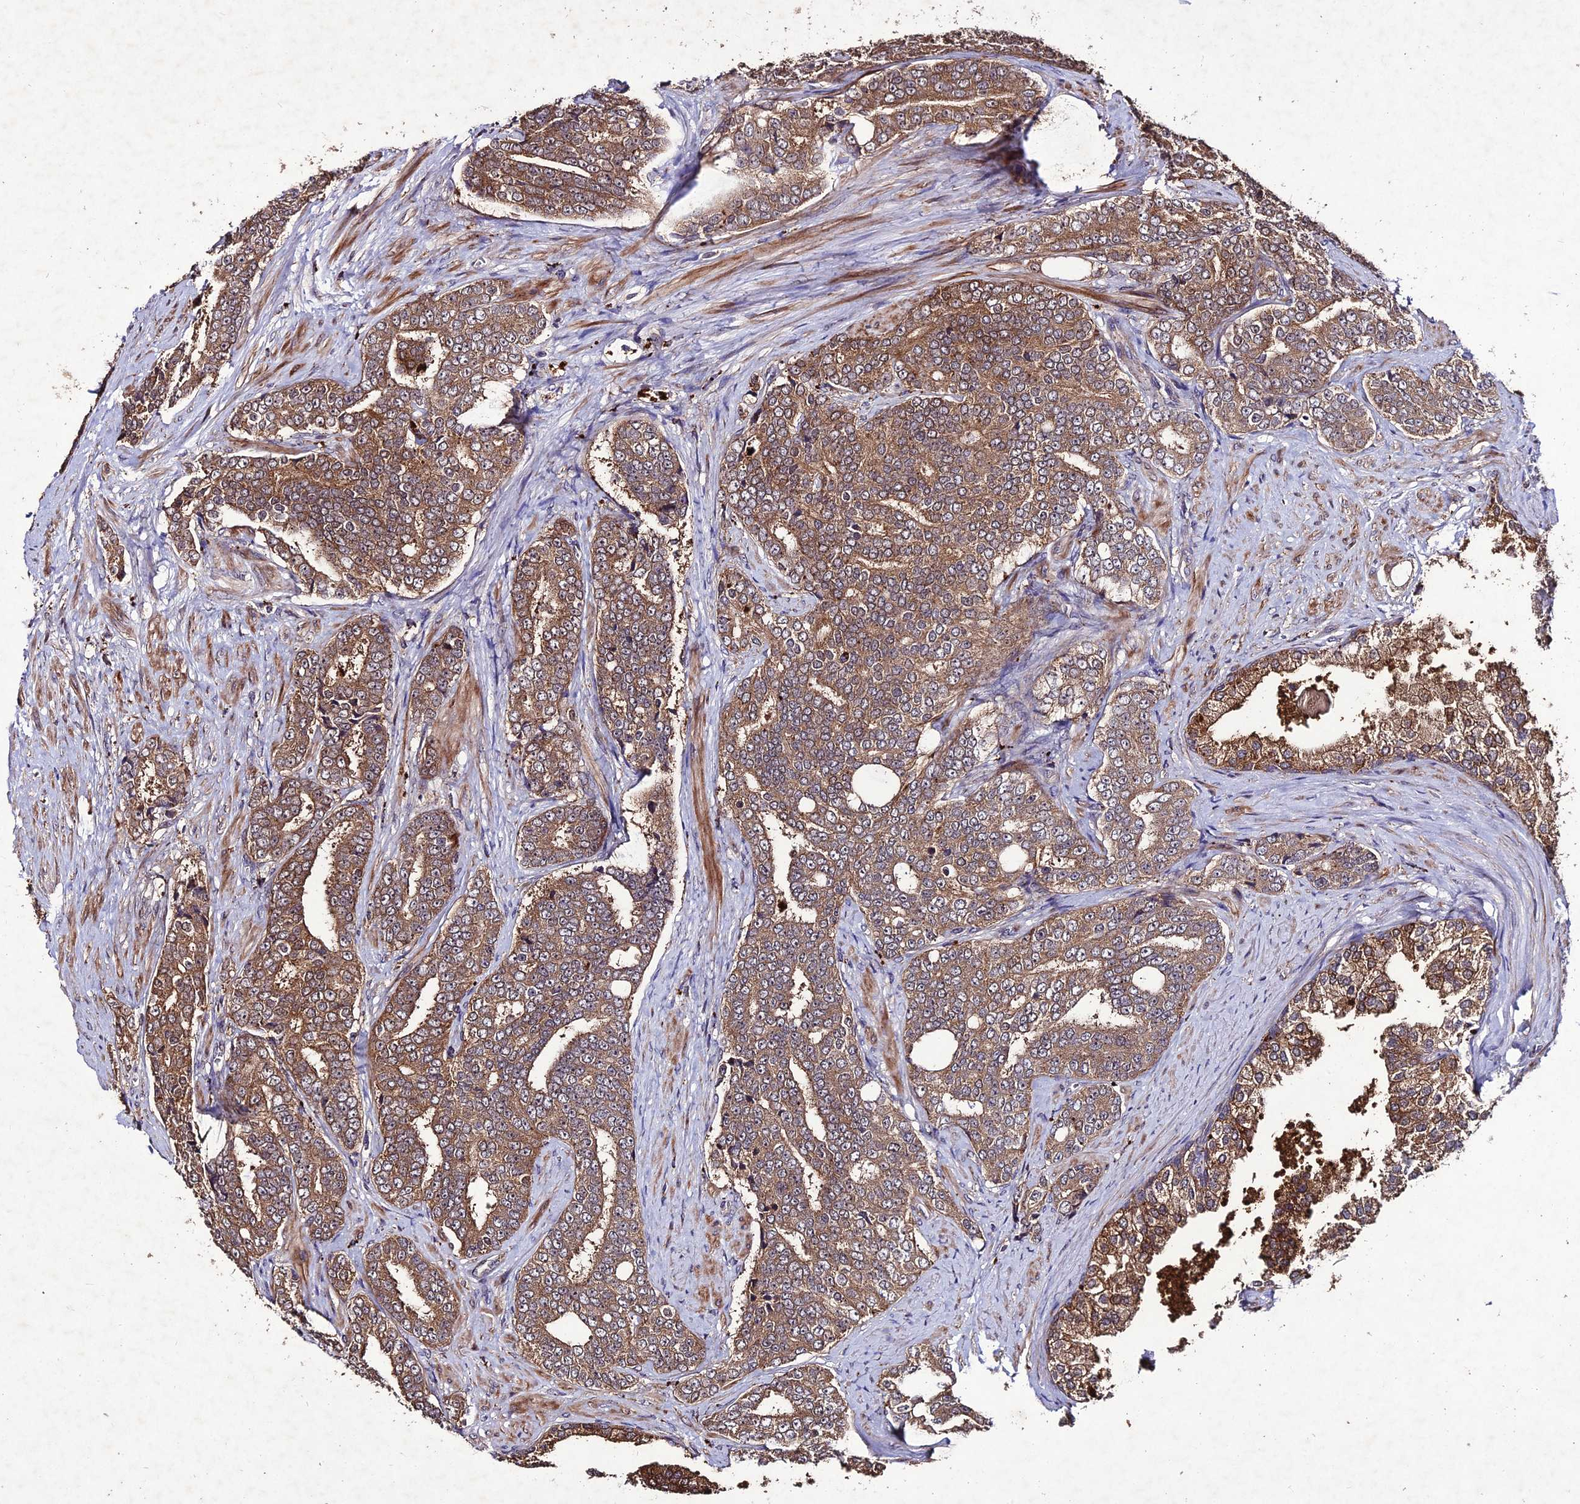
{"staining": {"intensity": "moderate", "quantity": ">75%", "location": "cytoplasmic/membranous"}, "tissue": "prostate cancer", "cell_type": "Tumor cells", "image_type": "cancer", "snomed": [{"axis": "morphology", "description": "Adenocarcinoma, High grade"}, {"axis": "topography", "description": "Prostate"}], "caption": "A histopathology image of human prostate cancer stained for a protein shows moderate cytoplasmic/membranous brown staining in tumor cells.", "gene": "ZNF766", "patient": {"sex": "male", "age": 67}}